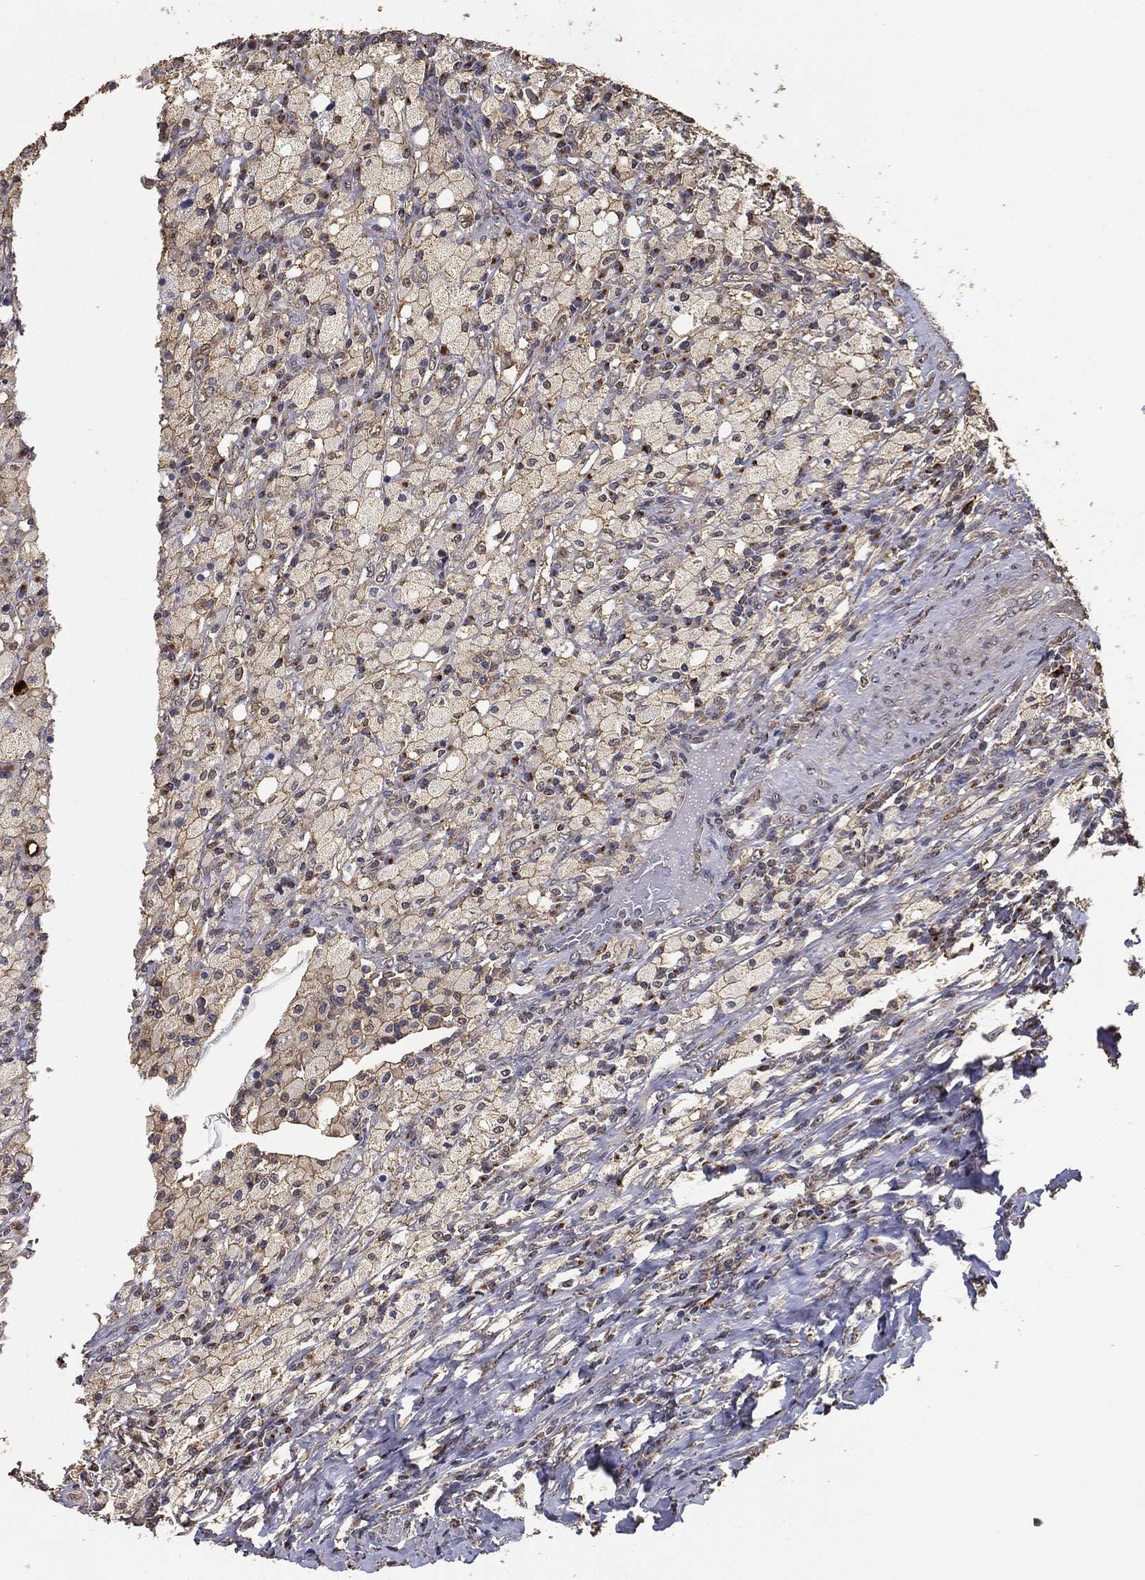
{"staining": {"intensity": "weak", "quantity": ">75%", "location": "cytoplasmic/membranous"}, "tissue": "testis cancer", "cell_type": "Tumor cells", "image_type": "cancer", "snomed": [{"axis": "morphology", "description": "Necrosis, NOS"}, {"axis": "morphology", "description": "Carcinoma, Embryonal, NOS"}, {"axis": "topography", "description": "Testis"}], "caption": "There is low levels of weak cytoplasmic/membranous expression in tumor cells of embryonal carcinoma (testis), as demonstrated by immunohistochemical staining (brown color).", "gene": "GPR183", "patient": {"sex": "male", "age": 19}}